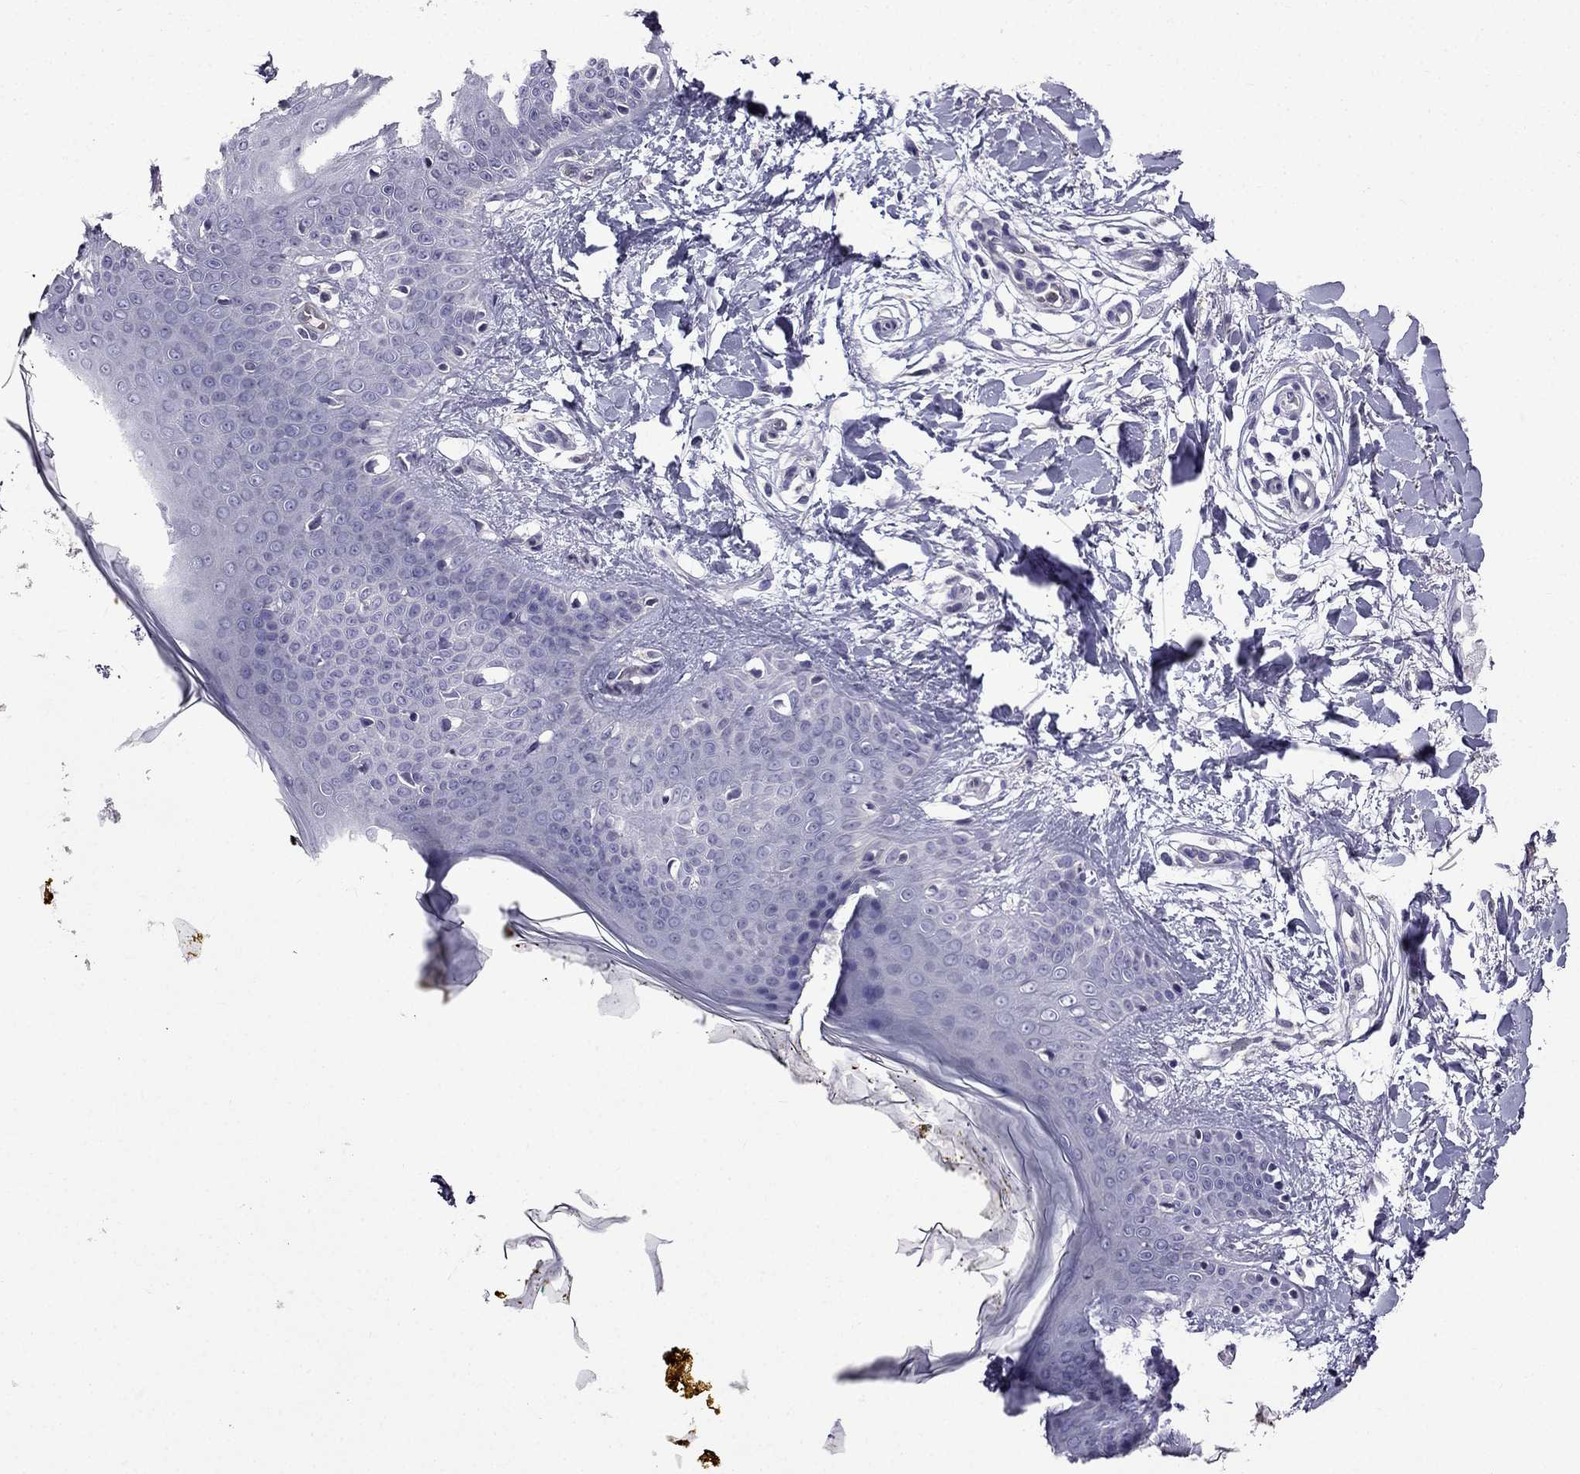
{"staining": {"intensity": "negative", "quantity": "none", "location": "none"}, "tissue": "skin", "cell_type": "Fibroblasts", "image_type": "normal", "snomed": [{"axis": "morphology", "description": "Normal tissue, NOS"}, {"axis": "topography", "description": "Skin"}], "caption": "Fibroblasts show no significant expression in benign skin. The staining was performed using DAB (3,3'-diaminobenzidine) to visualize the protein expression in brown, while the nuclei were stained in blue with hematoxylin (Magnification: 20x).", "gene": "SLC6A2", "patient": {"sex": "female", "age": 34}}